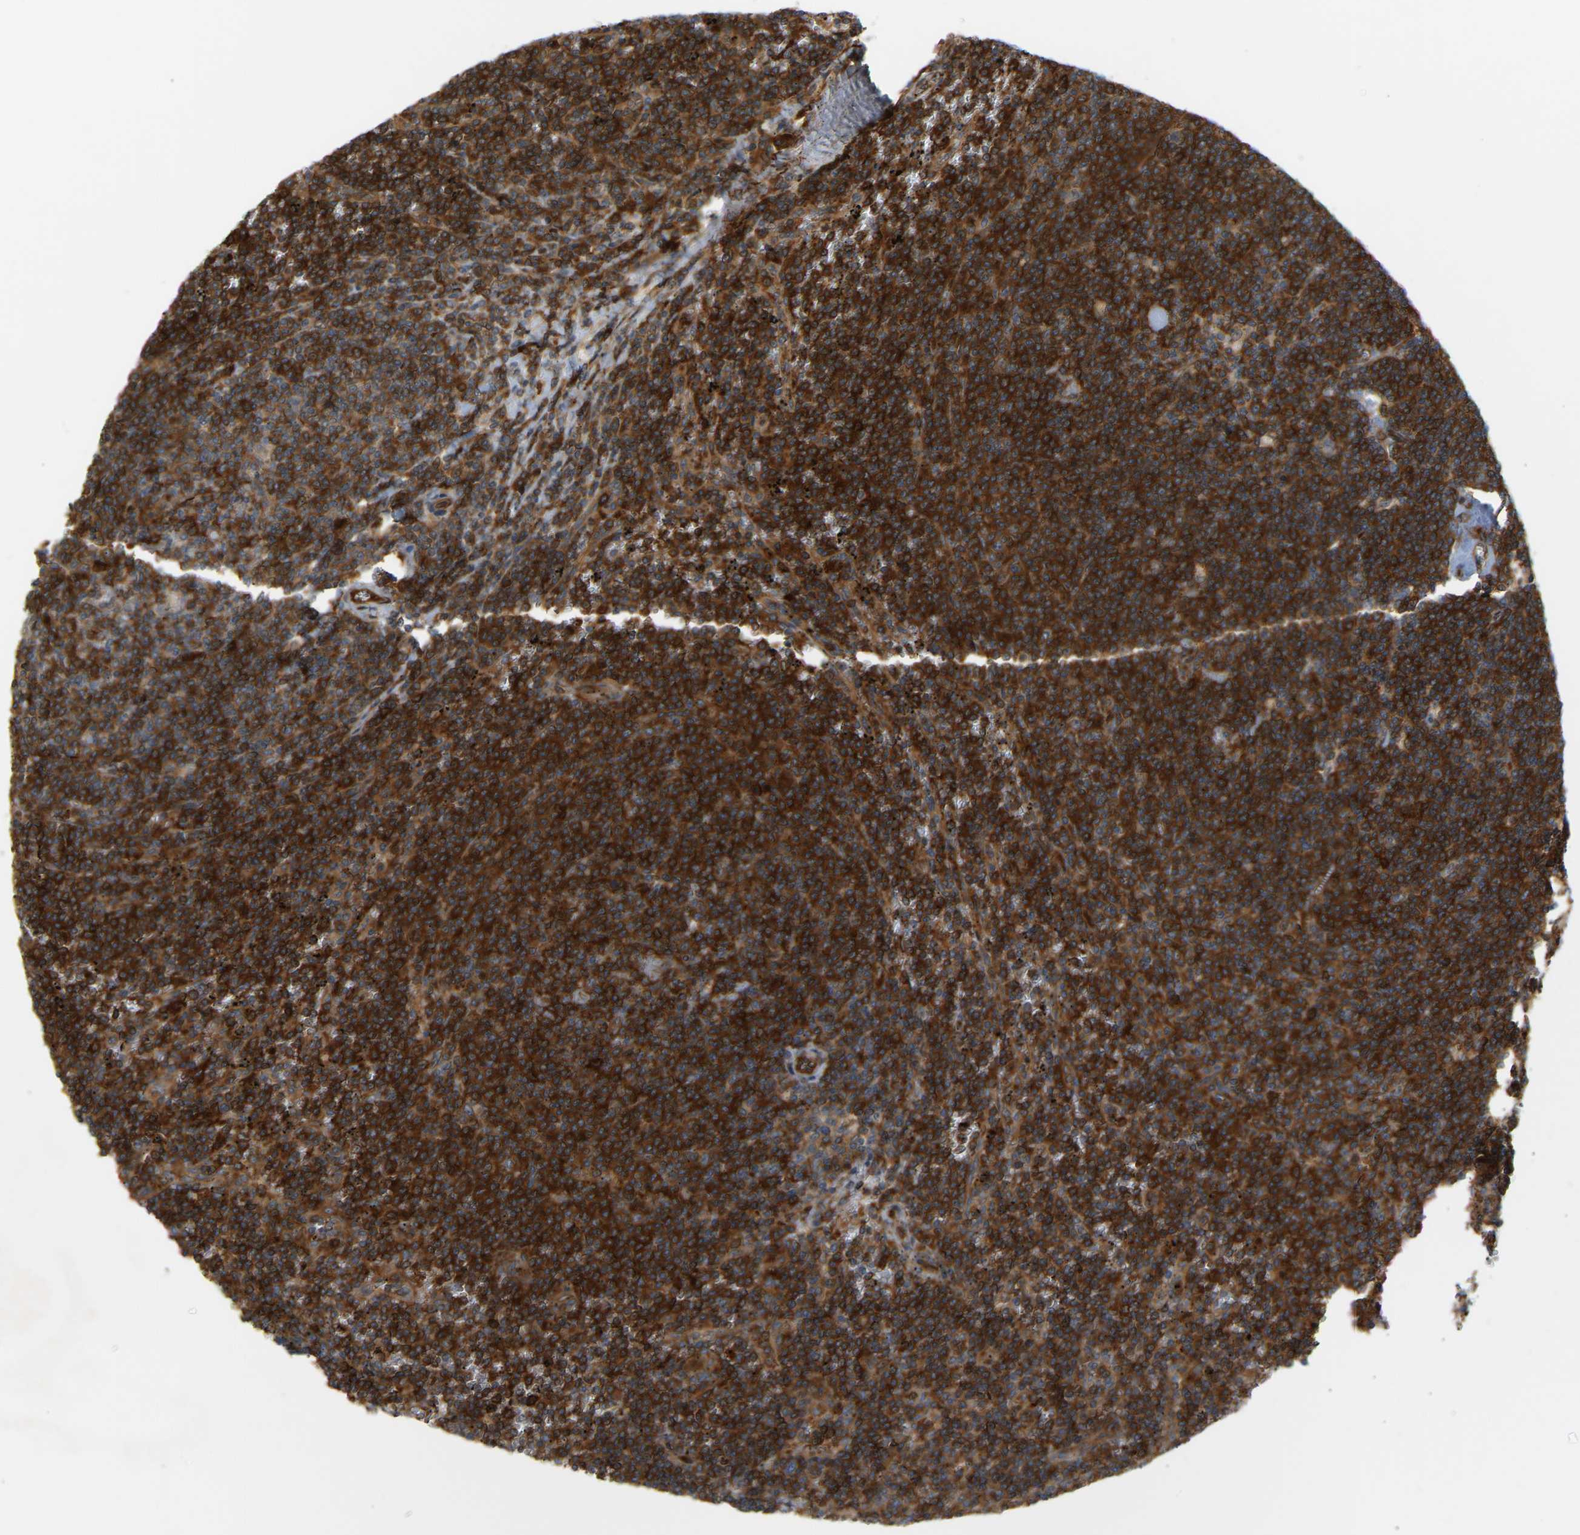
{"staining": {"intensity": "strong", "quantity": ">75%", "location": "cytoplasmic/membranous"}, "tissue": "lymphoma", "cell_type": "Tumor cells", "image_type": "cancer", "snomed": [{"axis": "morphology", "description": "Malignant lymphoma, non-Hodgkin's type, Low grade"}, {"axis": "topography", "description": "Spleen"}], "caption": "Lymphoma was stained to show a protein in brown. There is high levels of strong cytoplasmic/membranous expression in approximately >75% of tumor cells.", "gene": "PLCG2", "patient": {"sex": "female", "age": 50}}